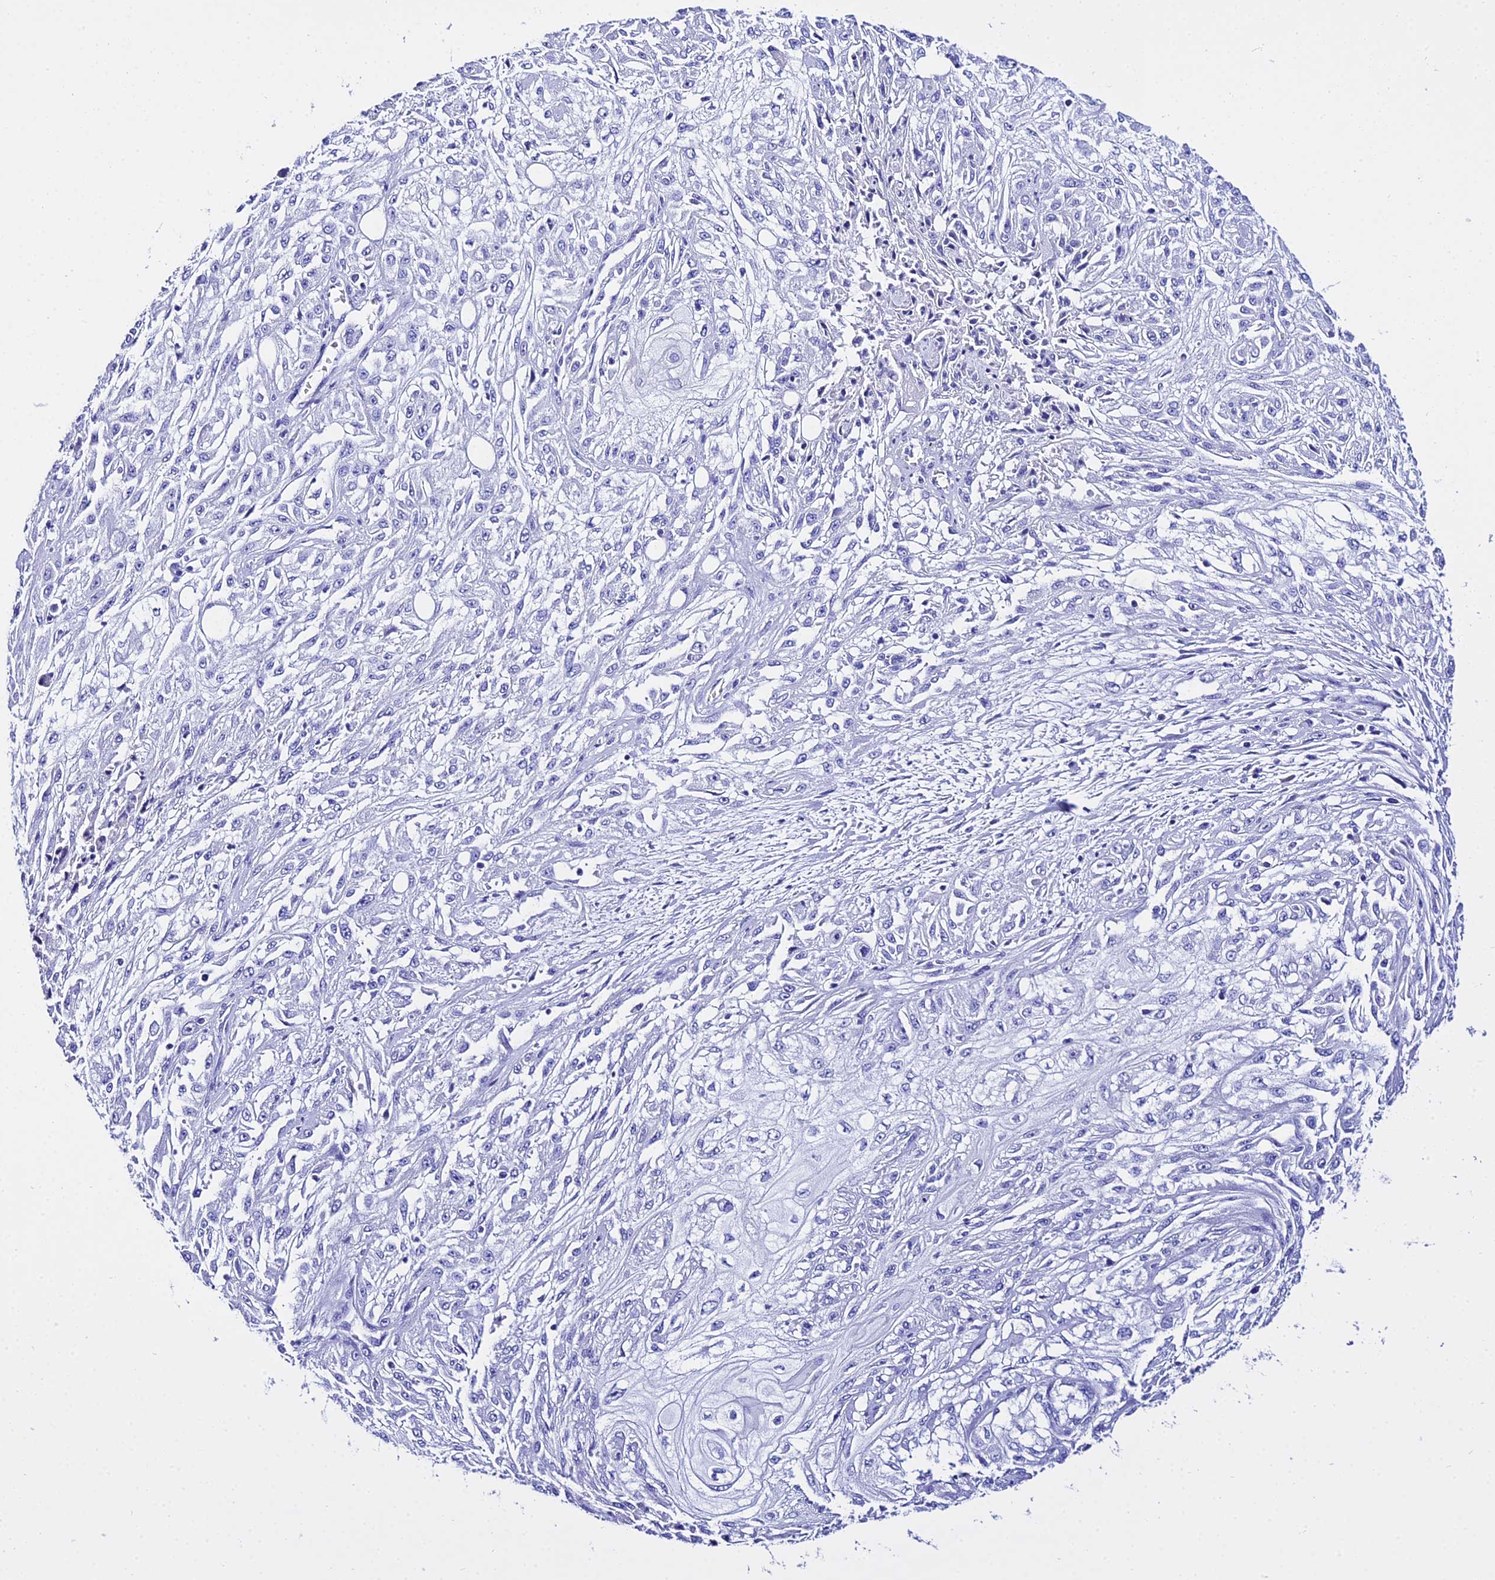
{"staining": {"intensity": "negative", "quantity": "none", "location": "none"}, "tissue": "skin cancer", "cell_type": "Tumor cells", "image_type": "cancer", "snomed": [{"axis": "morphology", "description": "Squamous cell carcinoma, NOS"}, {"axis": "morphology", "description": "Squamous cell carcinoma, metastatic, NOS"}, {"axis": "topography", "description": "Skin"}, {"axis": "topography", "description": "Lymph node"}], "caption": "The photomicrograph exhibits no significant positivity in tumor cells of skin cancer.", "gene": "TRMT44", "patient": {"sex": "male", "age": 75}}